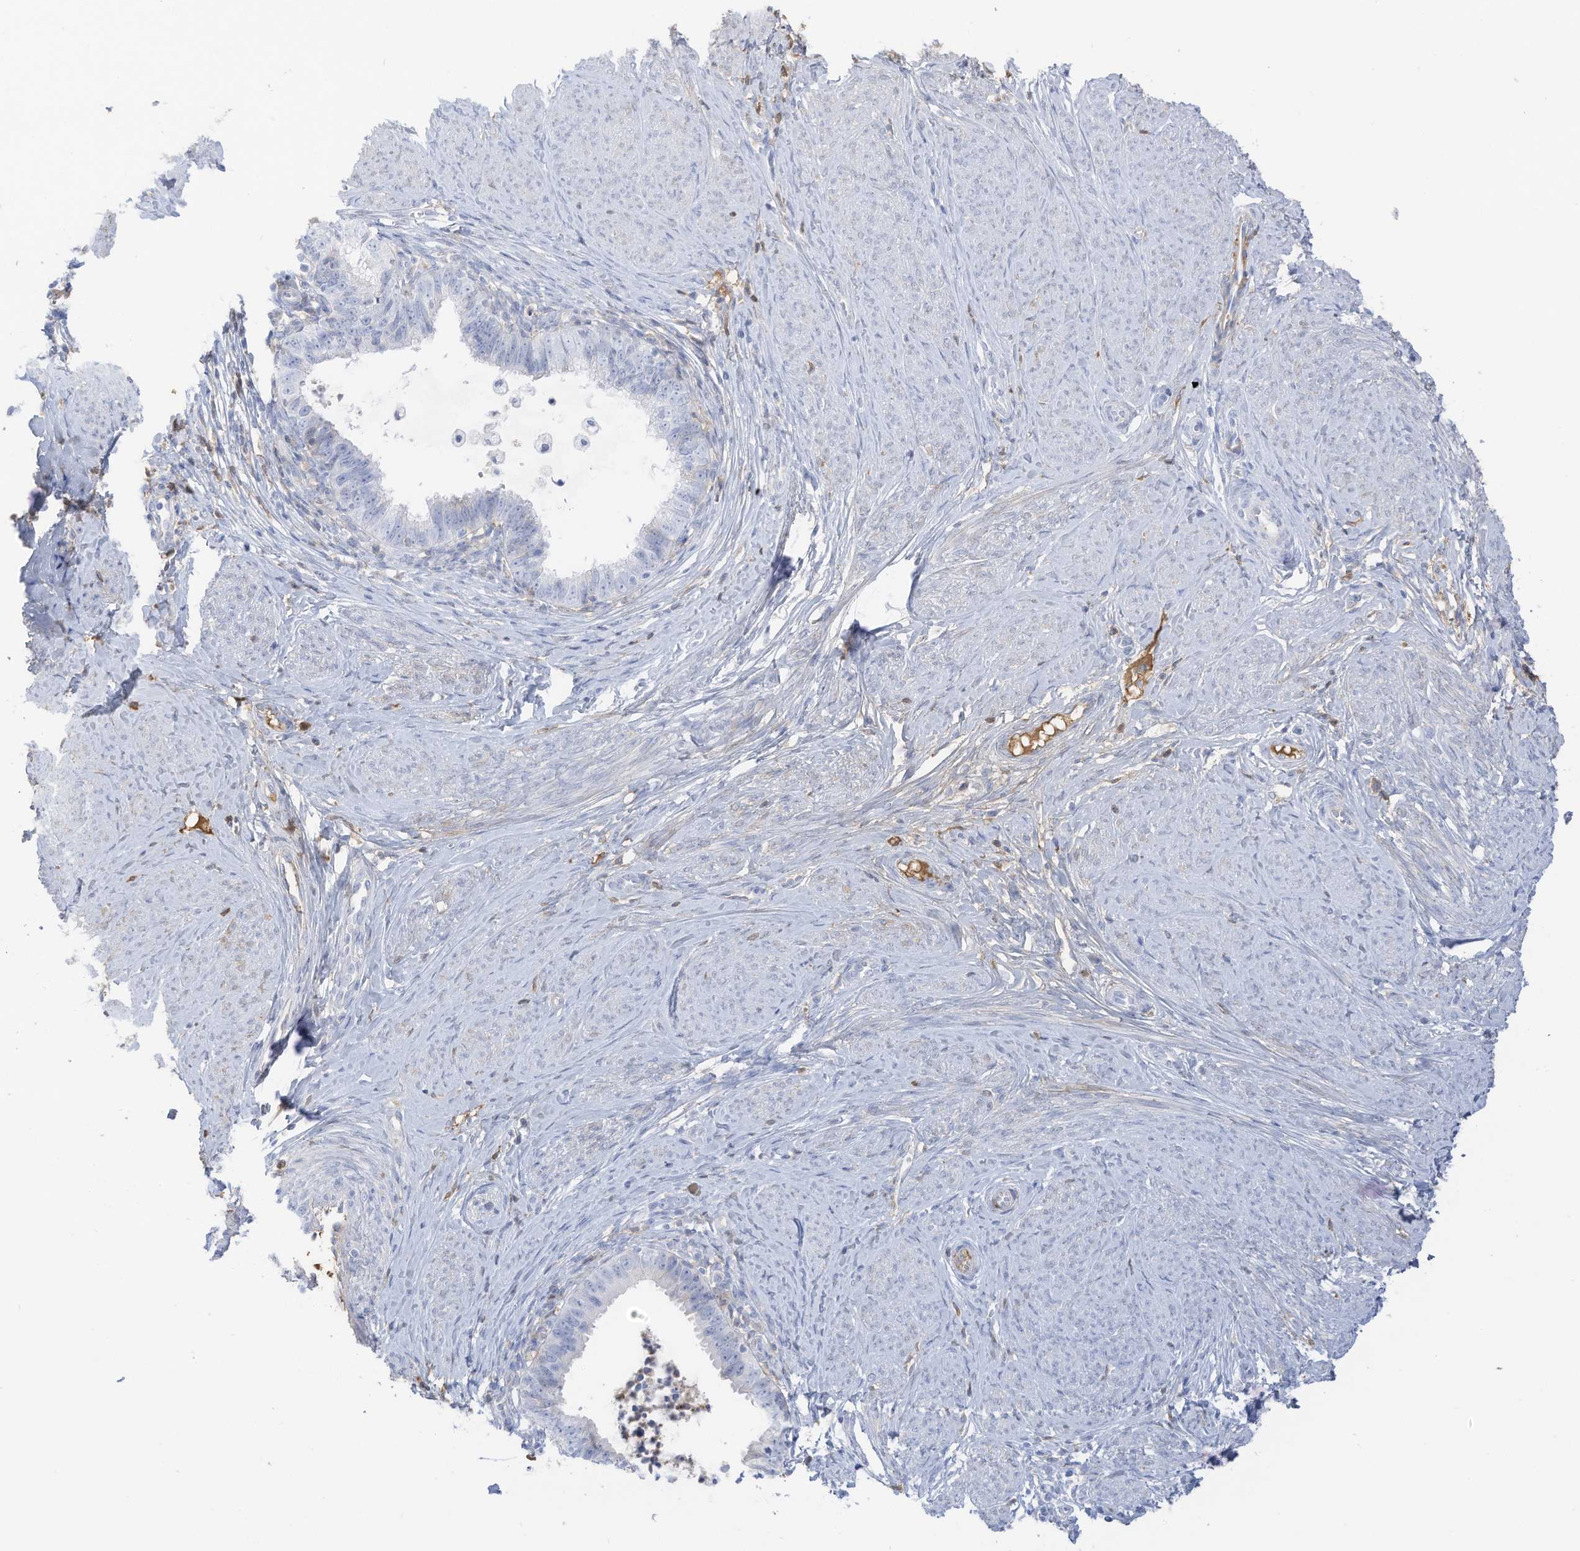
{"staining": {"intensity": "negative", "quantity": "none", "location": "none"}, "tissue": "cervical cancer", "cell_type": "Tumor cells", "image_type": "cancer", "snomed": [{"axis": "morphology", "description": "Adenocarcinoma, NOS"}, {"axis": "topography", "description": "Cervix"}], "caption": "This is an IHC image of human cervical cancer. There is no positivity in tumor cells.", "gene": "HSD17B13", "patient": {"sex": "female", "age": 36}}